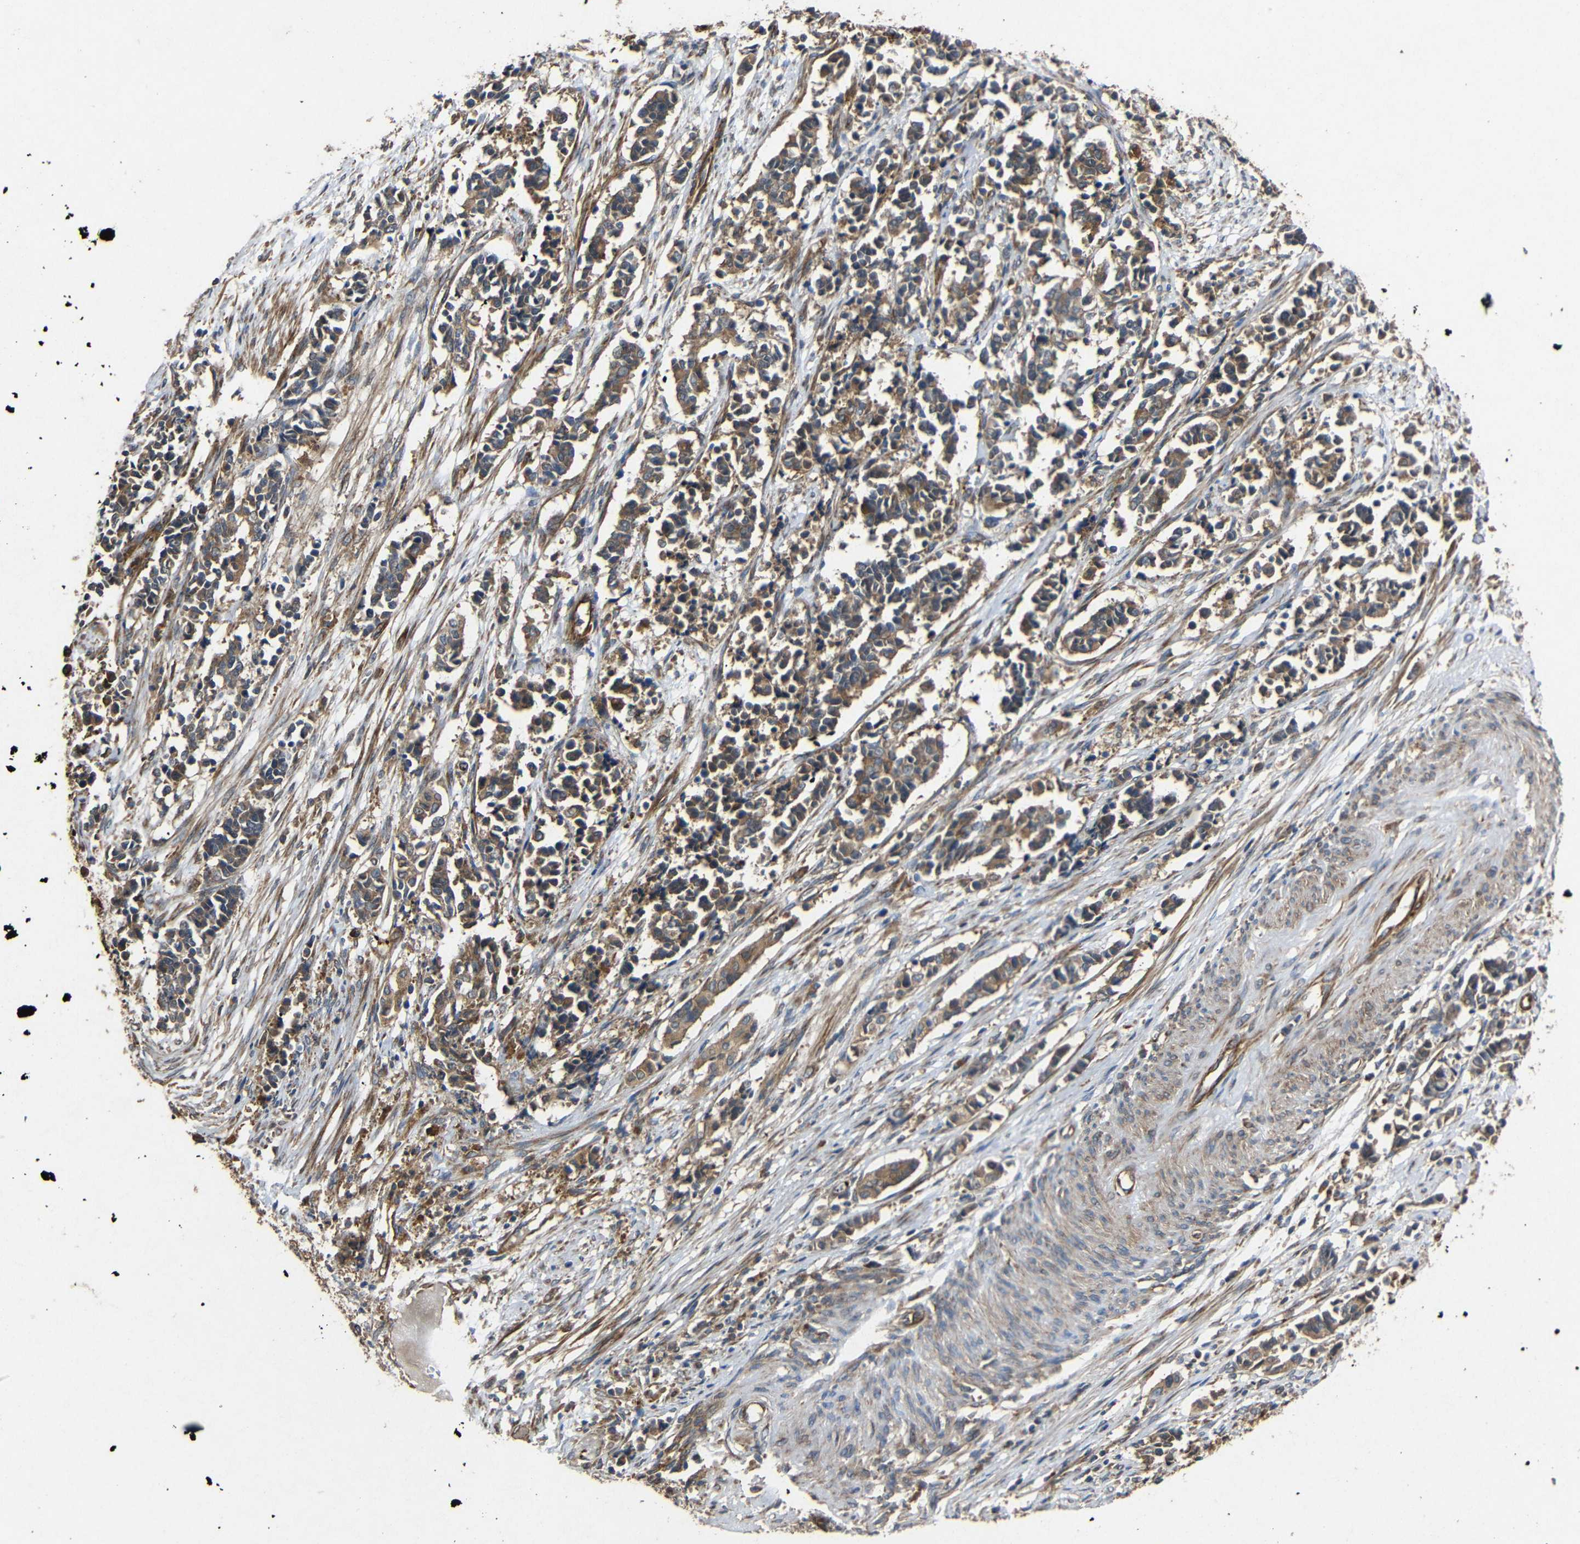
{"staining": {"intensity": "moderate", "quantity": ">75%", "location": "cytoplasmic/membranous"}, "tissue": "cervical cancer", "cell_type": "Tumor cells", "image_type": "cancer", "snomed": [{"axis": "morphology", "description": "Squamous cell carcinoma, NOS"}, {"axis": "topography", "description": "Cervix"}], "caption": "Cervical squamous cell carcinoma was stained to show a protein in brown. There is medium levels of moderate cytoplasmic/membranous positivity in approximately >75% of tumor cells. The protein is stained brown, and the nuclei are stained in blue (DAB (3,3'-diaminobenzidine) IHC with brightfield microscopy, high magnification).", "gene": "EIF2S1", "patient": {"sex": "female", "age": 35}}